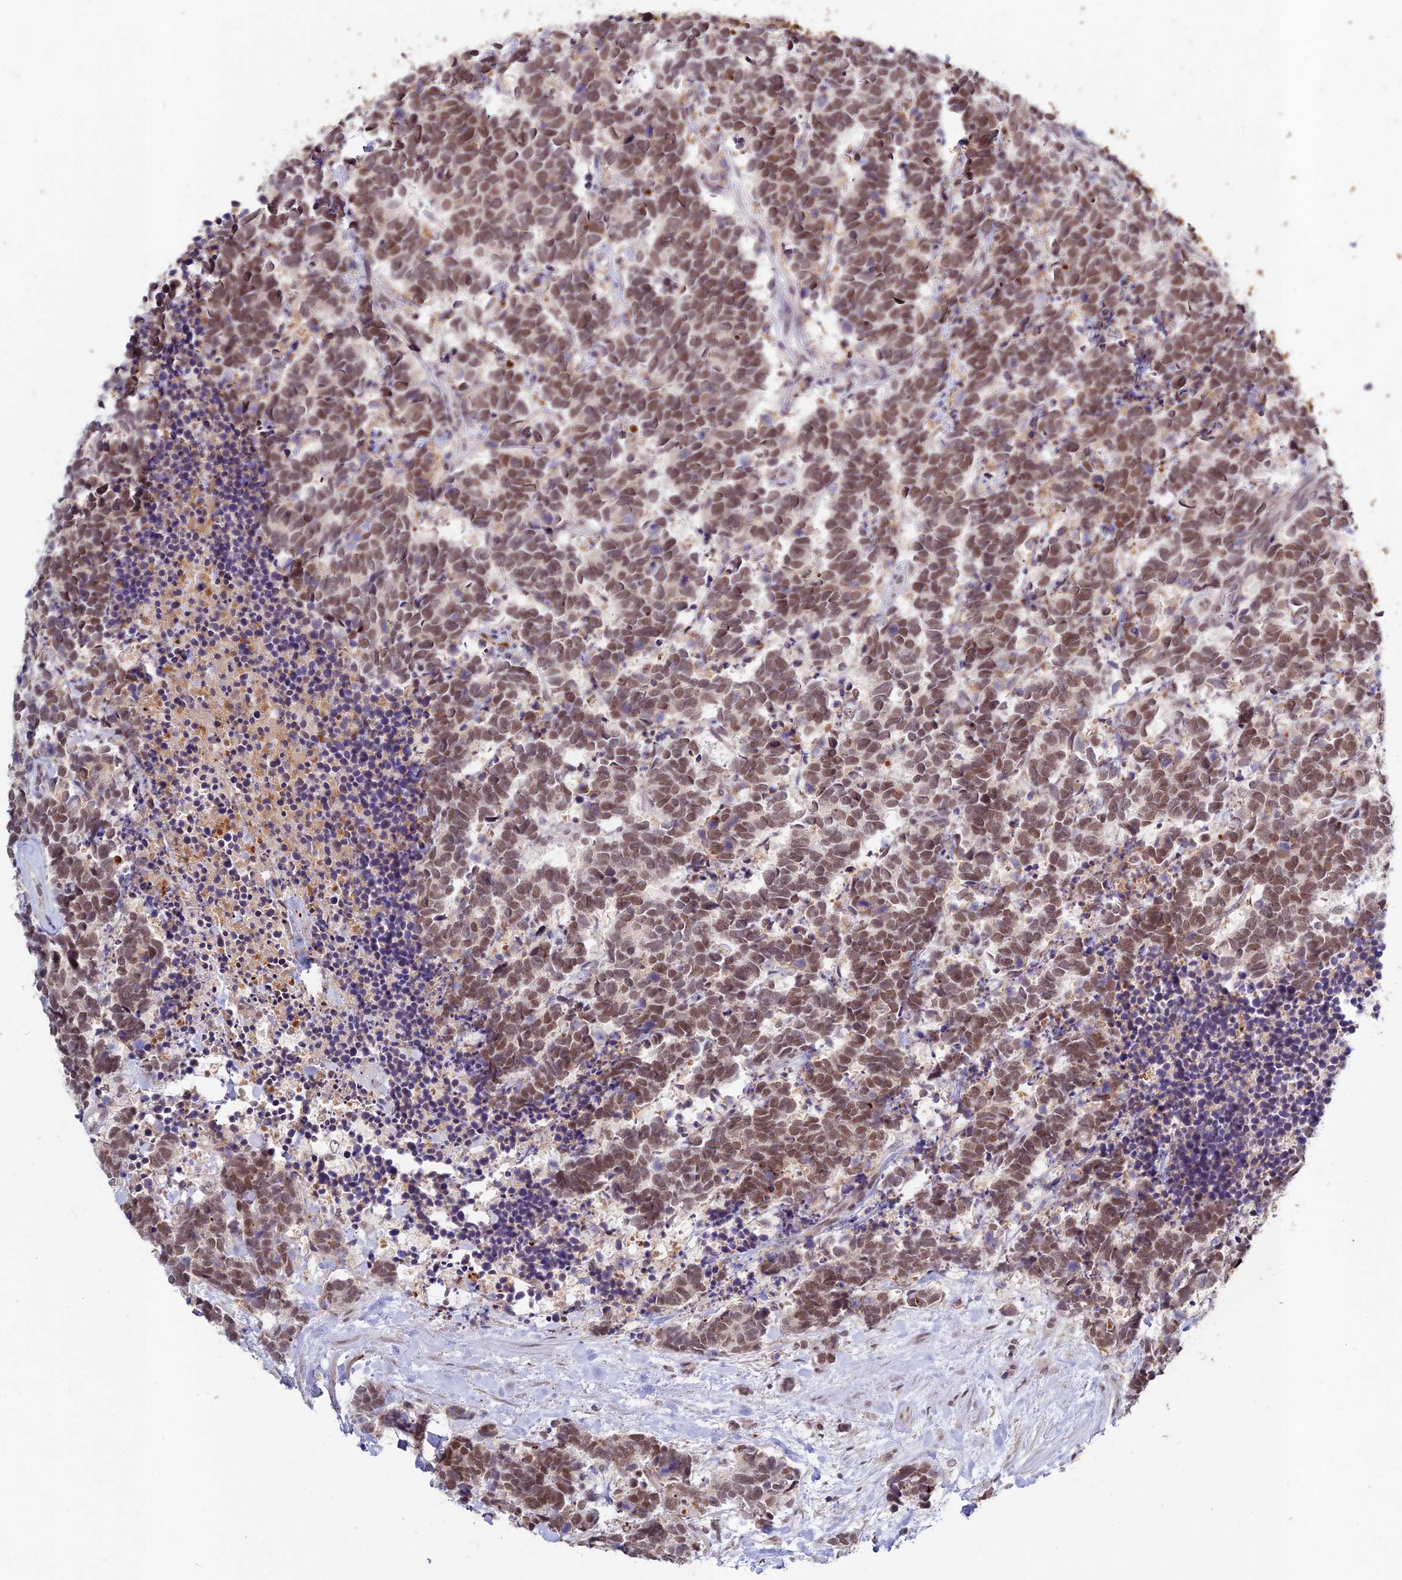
{"staining": {"intensity": "moderate", "quantity": ">75%", "location": "nuclear"}, "tissue": "carcinoid", "cell_type": "Tumor cells", "image_type": "cancer", "snomed": [{"axis": "morphology", "description": "Carcinoma, NOS"}, {"axis": "morphology", "description": "Carcinoid, malignant, NOS"}, {"axis": "topography", "description": "Prostate"}], "caption": "Approximately >75% of tumor cells in carcinoid exhibit moderate nuclear protein staining as visualized by brown immunohistochemical staining.", "gene": "RAVER1", "patient": {"sex": "male", "age": 57}}